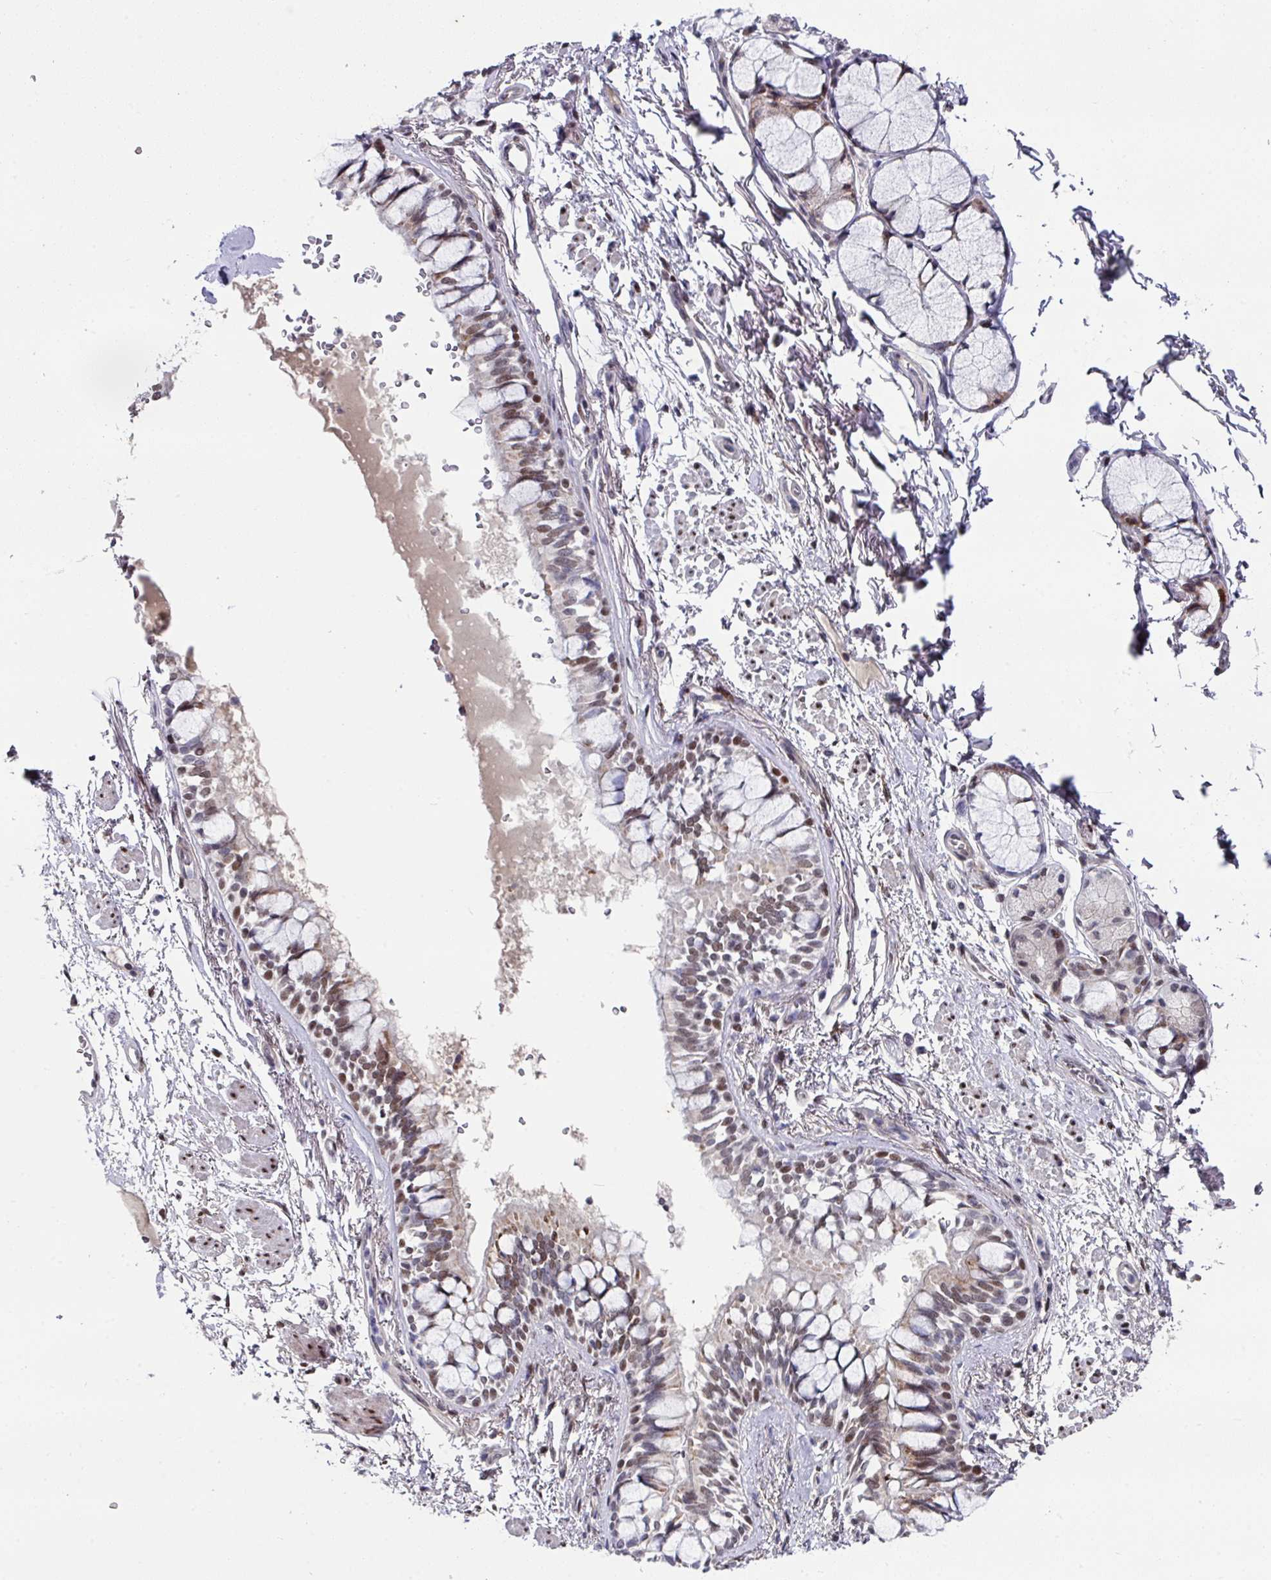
{"staining": {"intensity": "strong", "quantity": "25%-75%", "location": "cytoplasmic/membranous,nuclear"}, "tissue": "bronchus", "cell_type": "Respiratory epithelial cells", "image_type": "normal", "snomed": [{"axis": "morphology", "description": "Normal tissue, NOS"}, {"axis": "topography", "description": "Bronchus"}], "caption": "Bronchus was stained to show a protein in brown. There is high levels of strong cytoplasmic/membranous,nuclear positivity in approximately 25%-75% of respiratory epithelial cells. (DAB = brown stain, brightfield microscopy at high magnification).", "gene": "CBX7", "patient": {"sex": "male", "age": 70}}